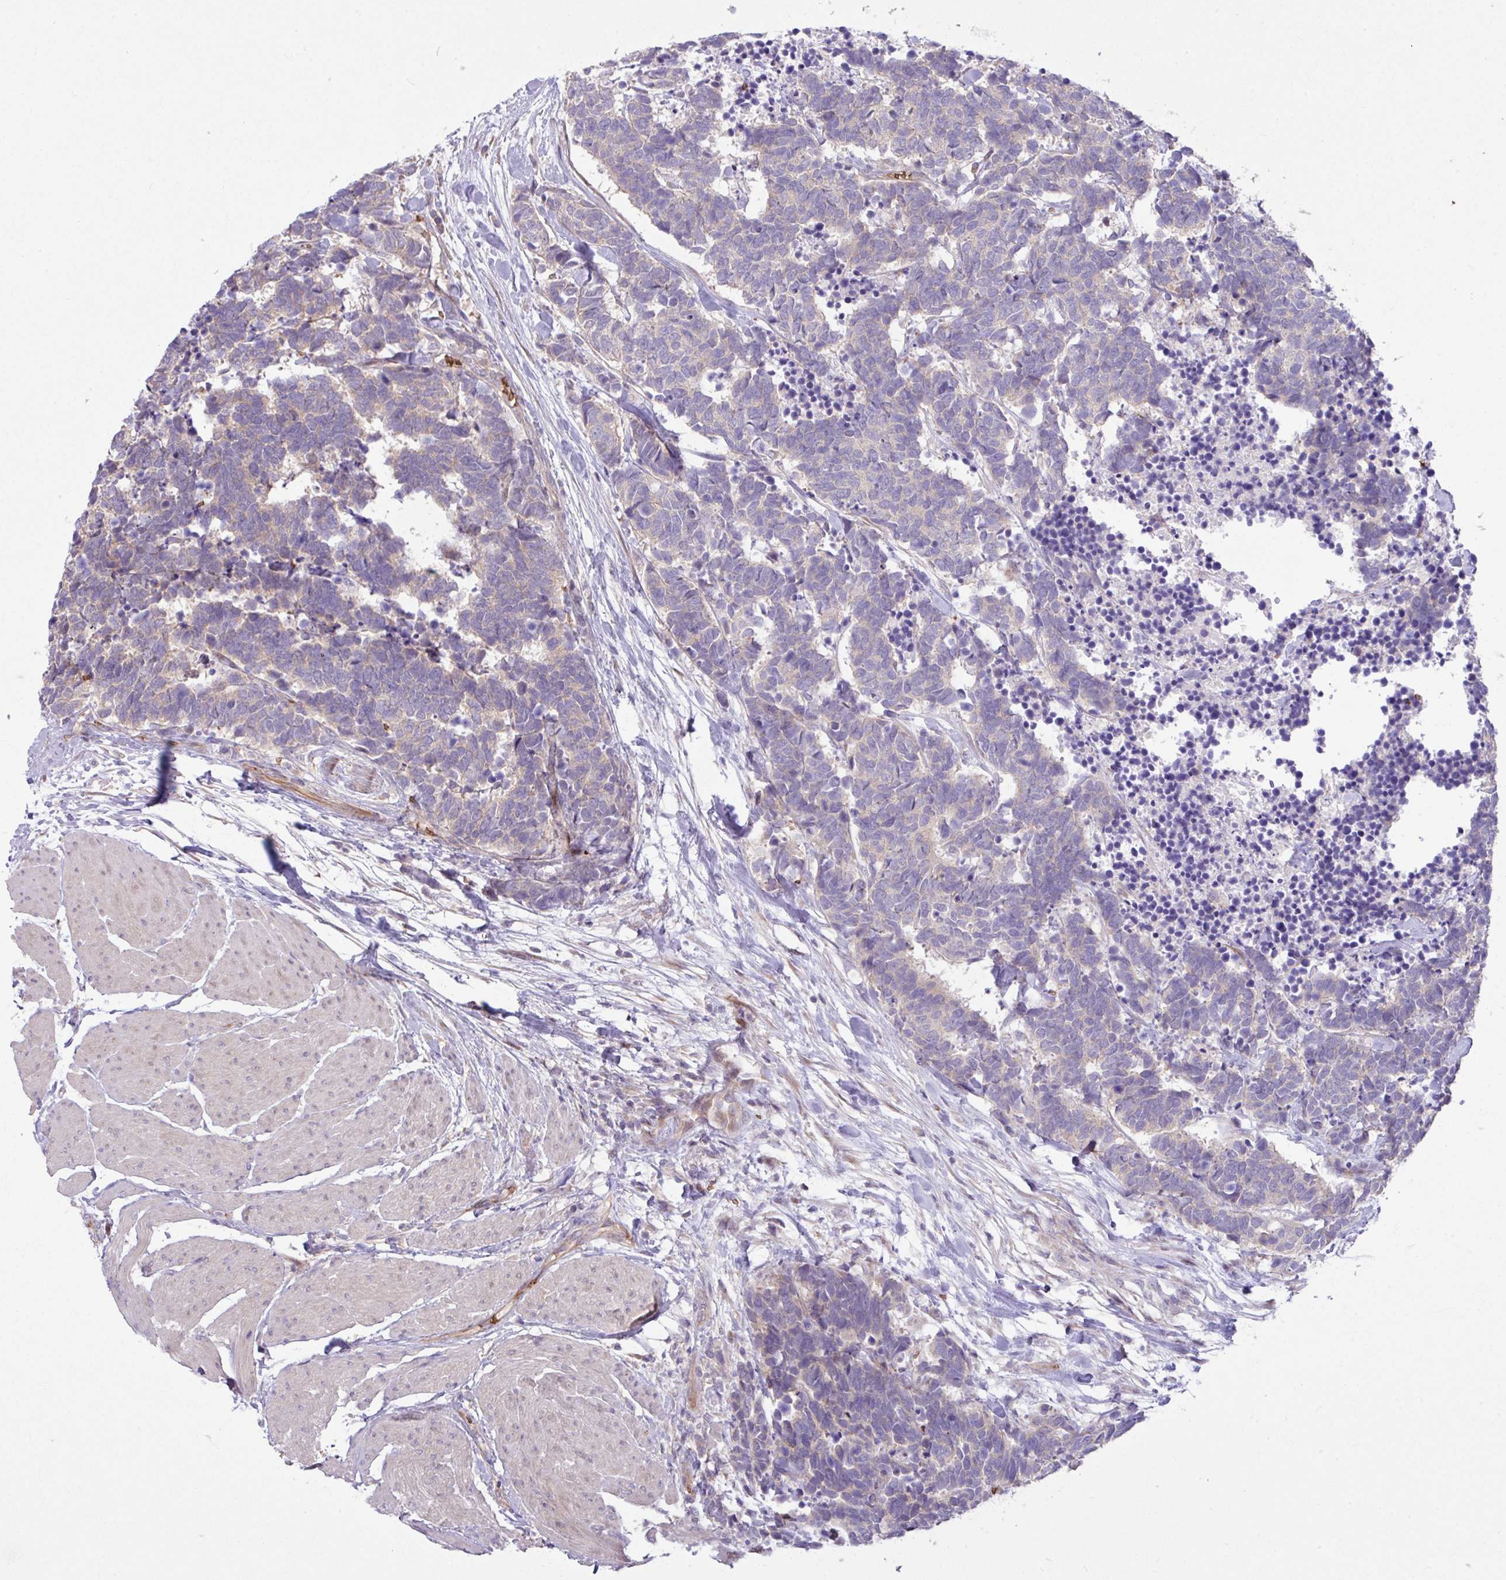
{"staining": {"intensity": "weak", "quantity": "<25%", "location": "cytoplasmic/membranous"}, "tissue": "carcinoid", "cell_type": "Tumor cells", "image_type": "cancer", "snomed": [{"axis": "morphology", "description": "Carcinoma, NOS"}, {"axis": "morphology", "description": "Carcinoid, malignant, NOS"}, {"axis": "topography", "description": "Urinary bladder"}], "caption": "Immunohistochemistry (IHC) micrograph of human carcinoid stained for a protein (brown), which demonstrates no positivity in tumor cells.", "gene": "RAD21L1", "patient": {"sex": "male", "age": 57}}